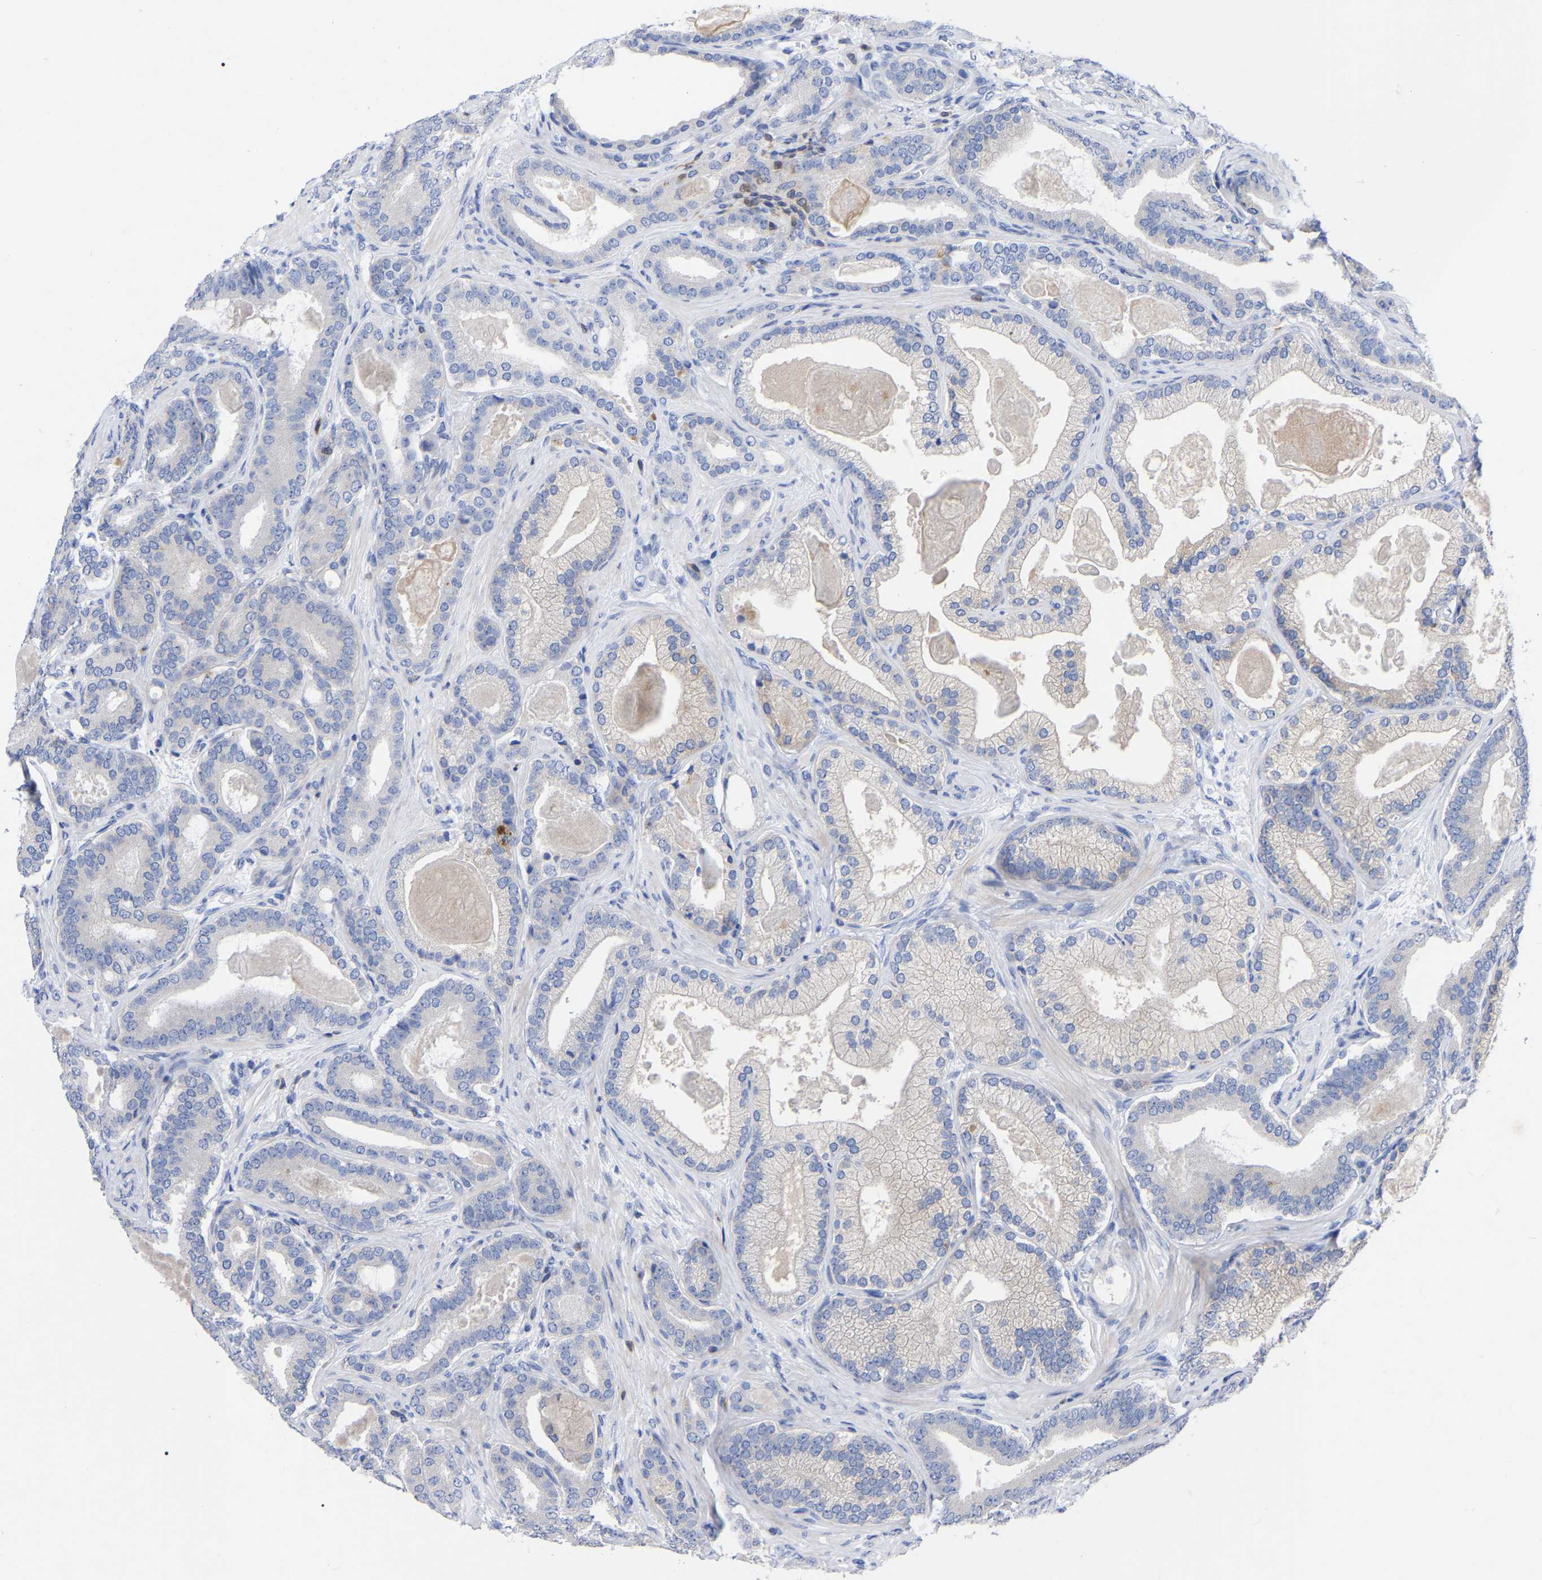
{"staining": {"intensity": "negative", "quantity": "none", "location": "none"}, "tissue": "prostate cancer", "cell_type": "Tumor cells", "image_type": "cancer", "snomed": [{"axis": "morphology", "description": "Adenocarcinoma, High grade"}, {"axis": "topography", "description": "Prostate"}], "caption": "This is an IHC micrograph of adenocarcinoma (high-grade) (prostate). There is no expression in tumor cells.", "gene": "PTPN7", "patient": {"sex": "male", "age": 60}}